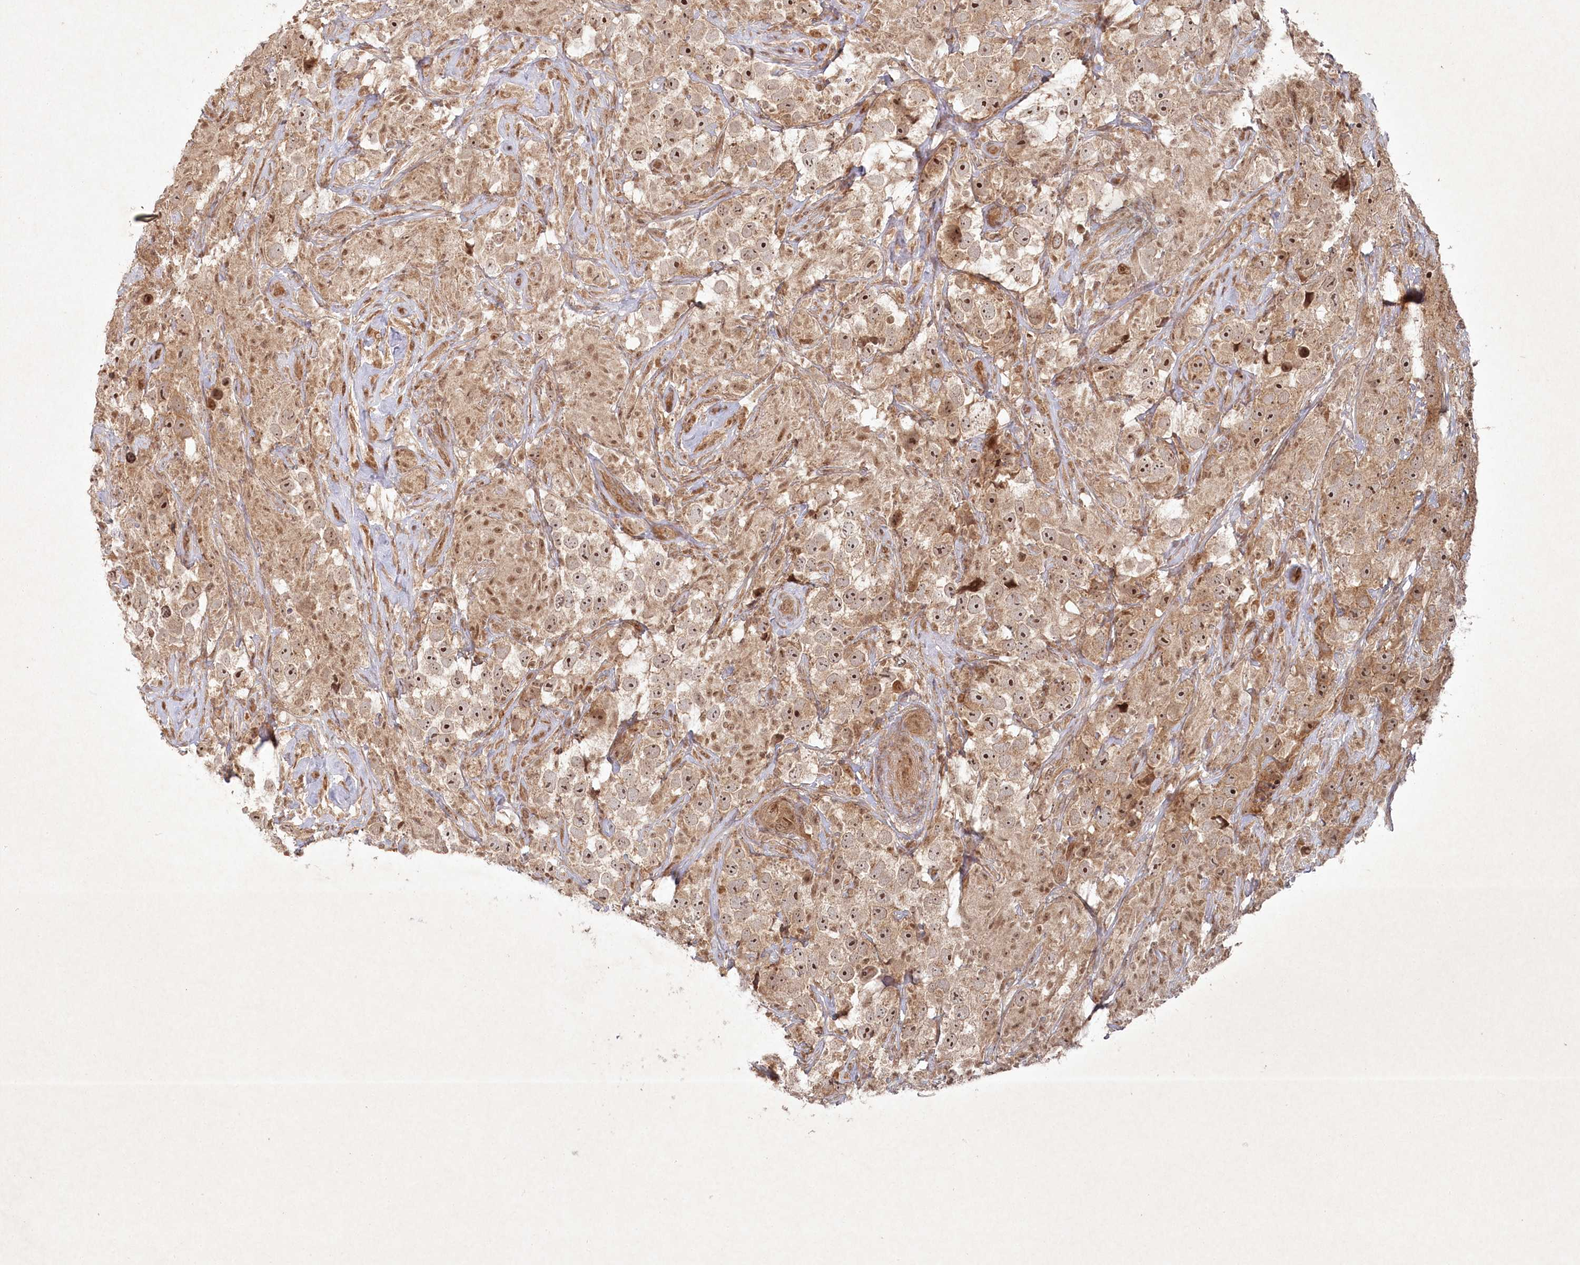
{"staining": {"intensity": "moderate", "quantity": ">75%", "location": "cytoplasmic/membranous,nuclear"}, "tissue": "testis cancer", "cell_type": "Tumor cells", "image_type": "cancer", "snomed": [{"axis": "morphology", "description": "Seminoma, NOS"}, {"axis": "topography", "description": "Testis"}], "caption": "Immunohistochemical staining of human seminoma (testis) exhibits moderate cytoplasmic/membranous and nuclear protein expression in approximately >75% of tumor cells.", "gene": "FBXL17", "patient": {"sex": "male", "age": 49}}